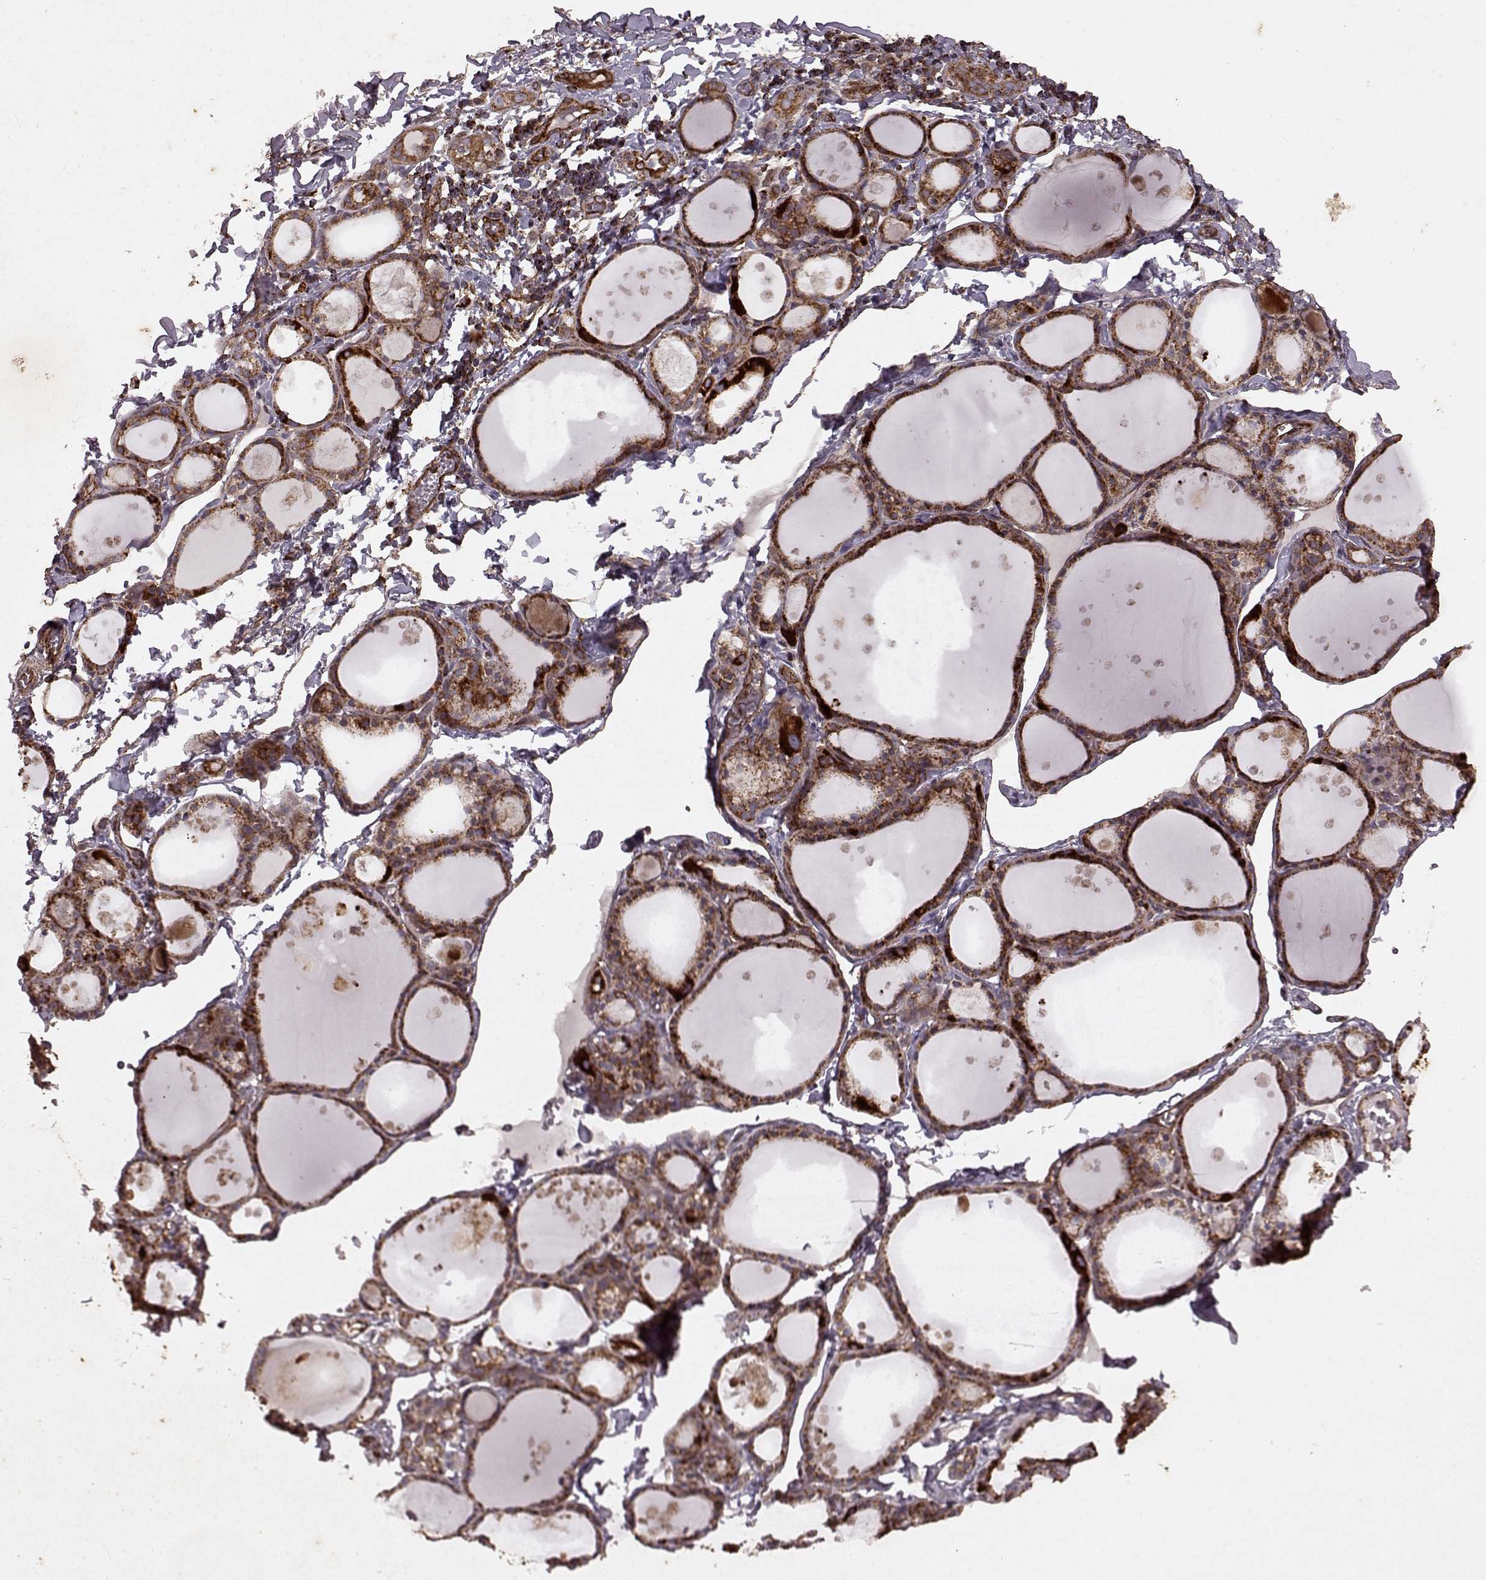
{"staining": {"intensity": "moderate", "quantity": ">75%", "location": "cytoplasmic/membranous"}, "tissue": "thyroid gland", "cell_type": "Glandular cells", "image_type": "normal", "snomed": [{"axis": "morphology", "description": "Normal tissue, NOS"}, {"axis": "topography", "description": "Thyroid gland"}], "caption": "IHC (DAB (3,3'-diaminobenzidine)) staining of benign human thyroid gland shows moderate cytoplasmic/membranous protein expression in approximately >75% of glandular cells.", "gene": "ENSG00000285130", "patient": {"sex": "male", "age": 68}}